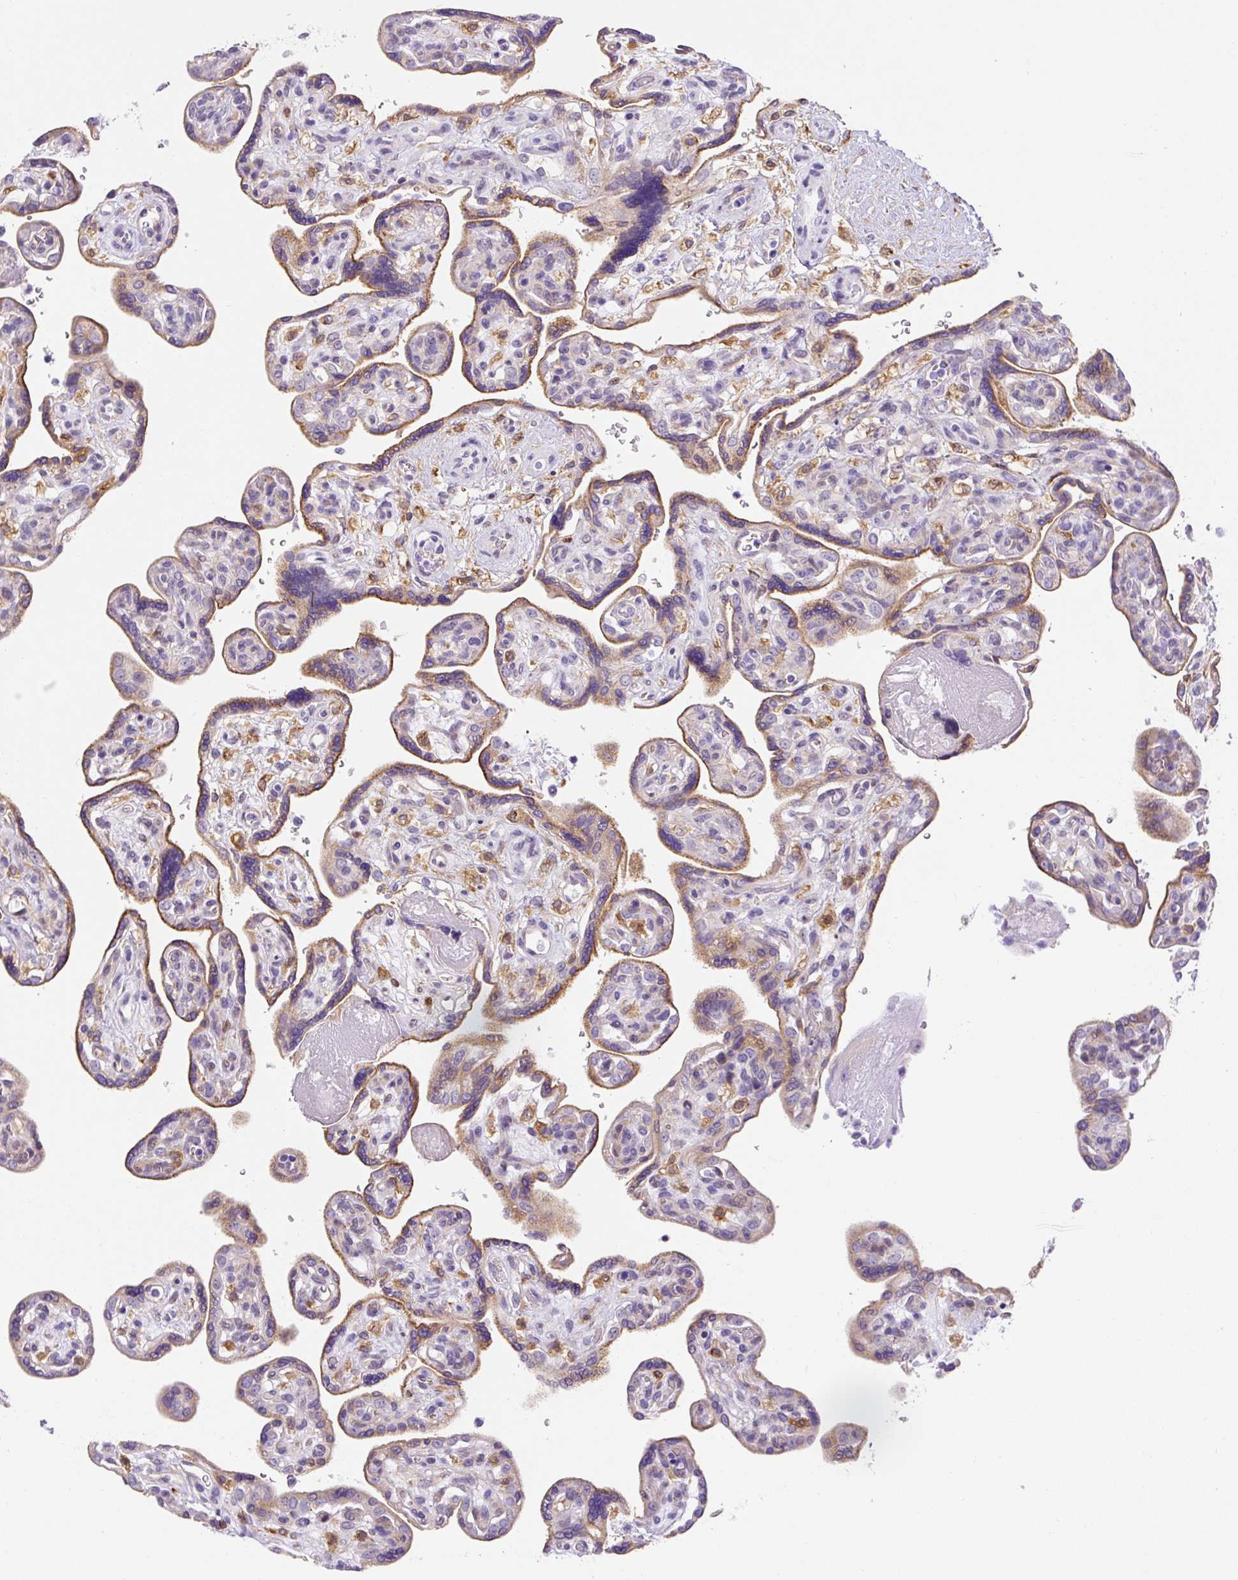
{"staining": {"intensity": "weak", "quantity": ">75%", "location": "cytoplasmic/membranous"}, "tissue": "placenta", "cell_type": "Trophoblastic cells", "image_type": "normal", "snomed": [{"axis": "morphology", "description": "Normal tissue, NOS"}, {"axis": "topography", "description": "Placenta"}], "caption": "Protein analysis of benign placenta displays weak cytoplasmic/membranous staining in approximately >75% of trophoblastic cells. Nuclei are stained in blue.", "gene": "ASB4", "patient": {"sex": "female", "age": 39}}